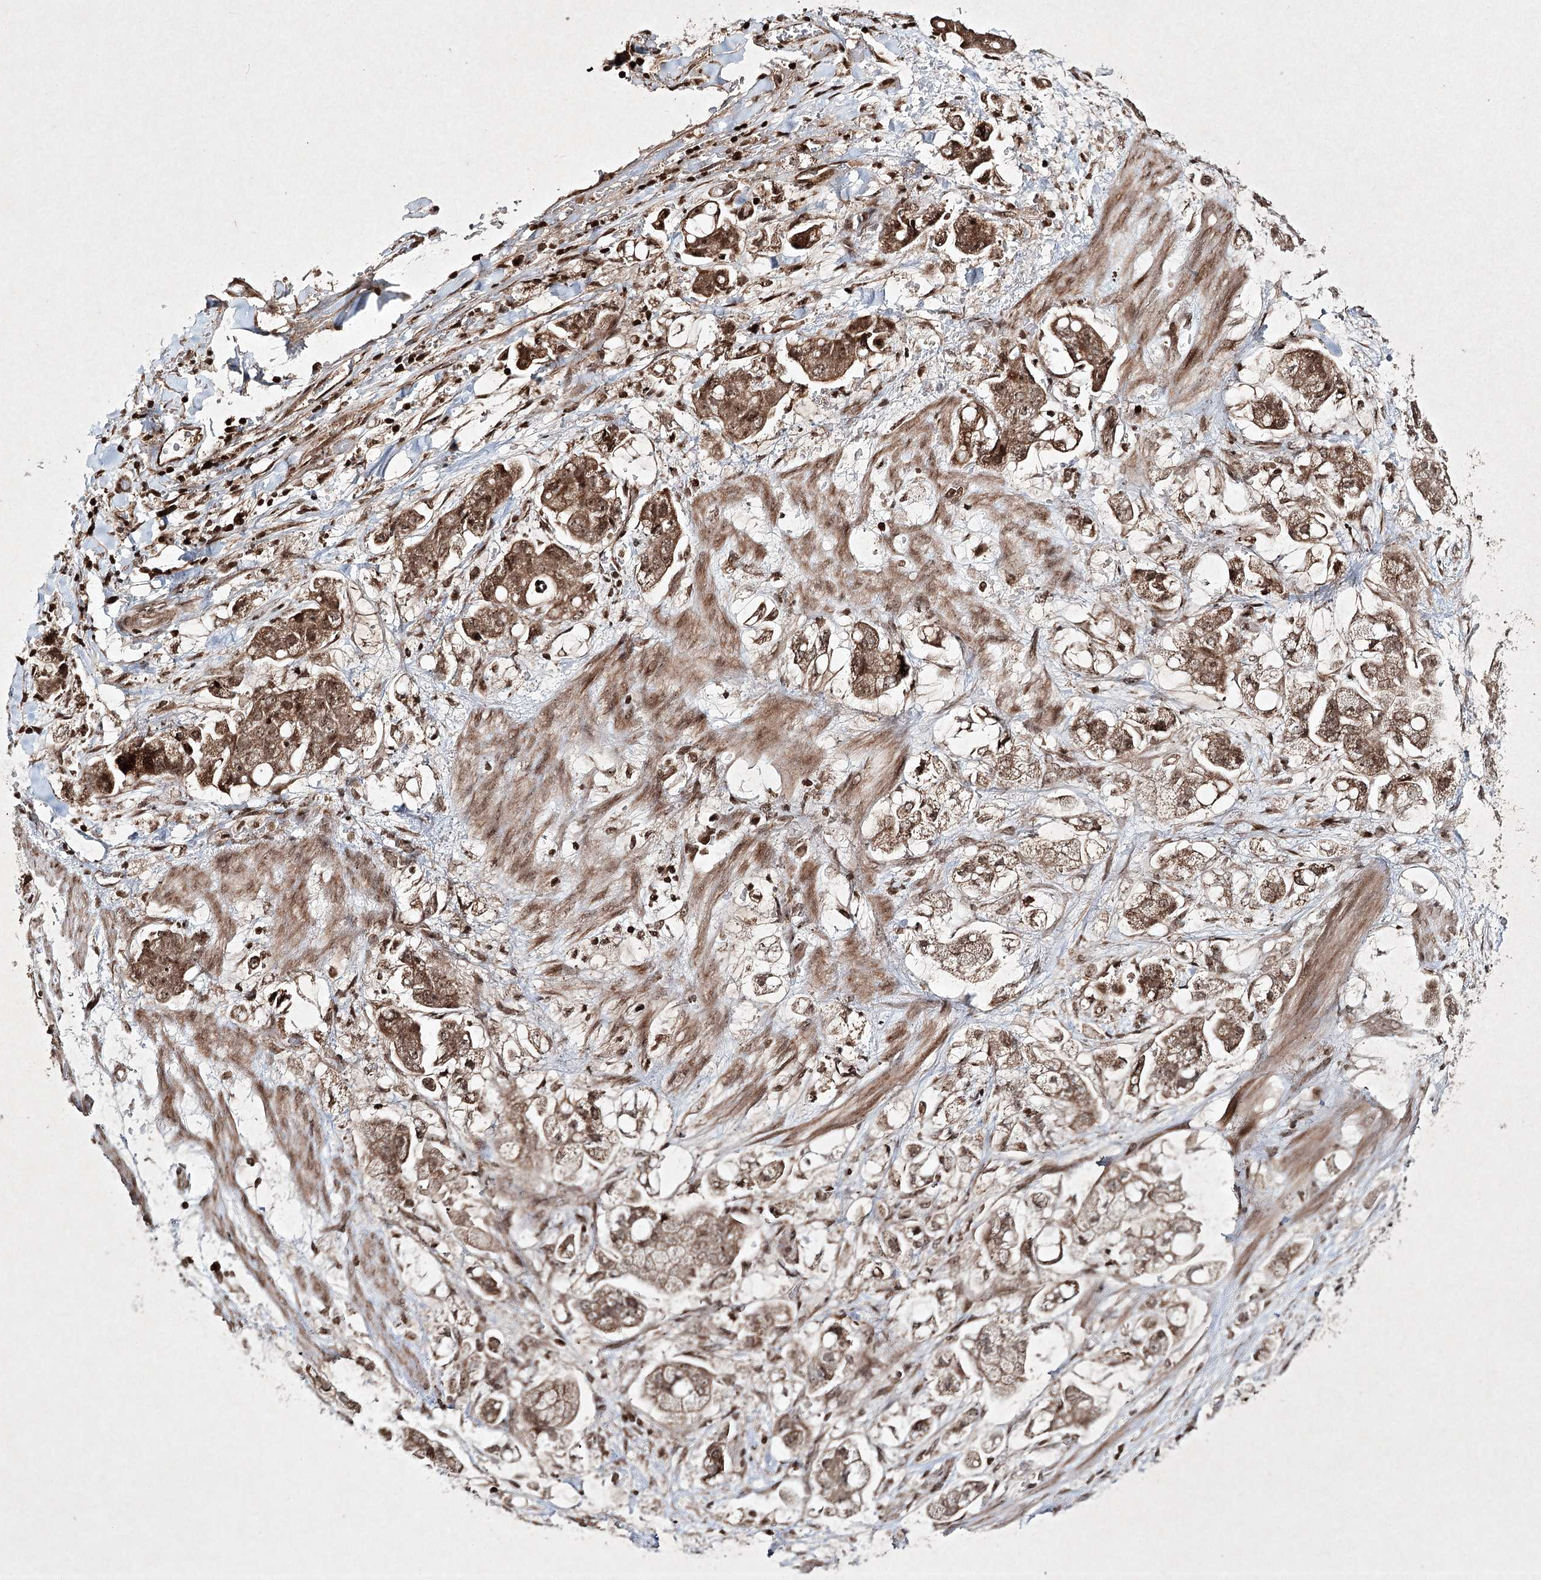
{"staining": {"intensity": "moderate", "quantity": ">75%", "location": "cytoplasmic/membranous,nuclear"}, "tissue": "stomach cancer", "cell_type": "Tumor cells", "image_type": "cancer", "snomed": [{"axis": "morphology", "description": "Adenocarcinoma, NOS"}, {"axis": "topography", "description": "Stomach"}], "caption": "Immunohistochemical staining of human stomach cancer (adenocarcinoma) shows medium levels of moderate cytoplasmic/membranous and nuclear protein expression in approximately >75% of tumor cells.", "gene": "CARM1", "patient": {"sex": "male", "age": 62}}